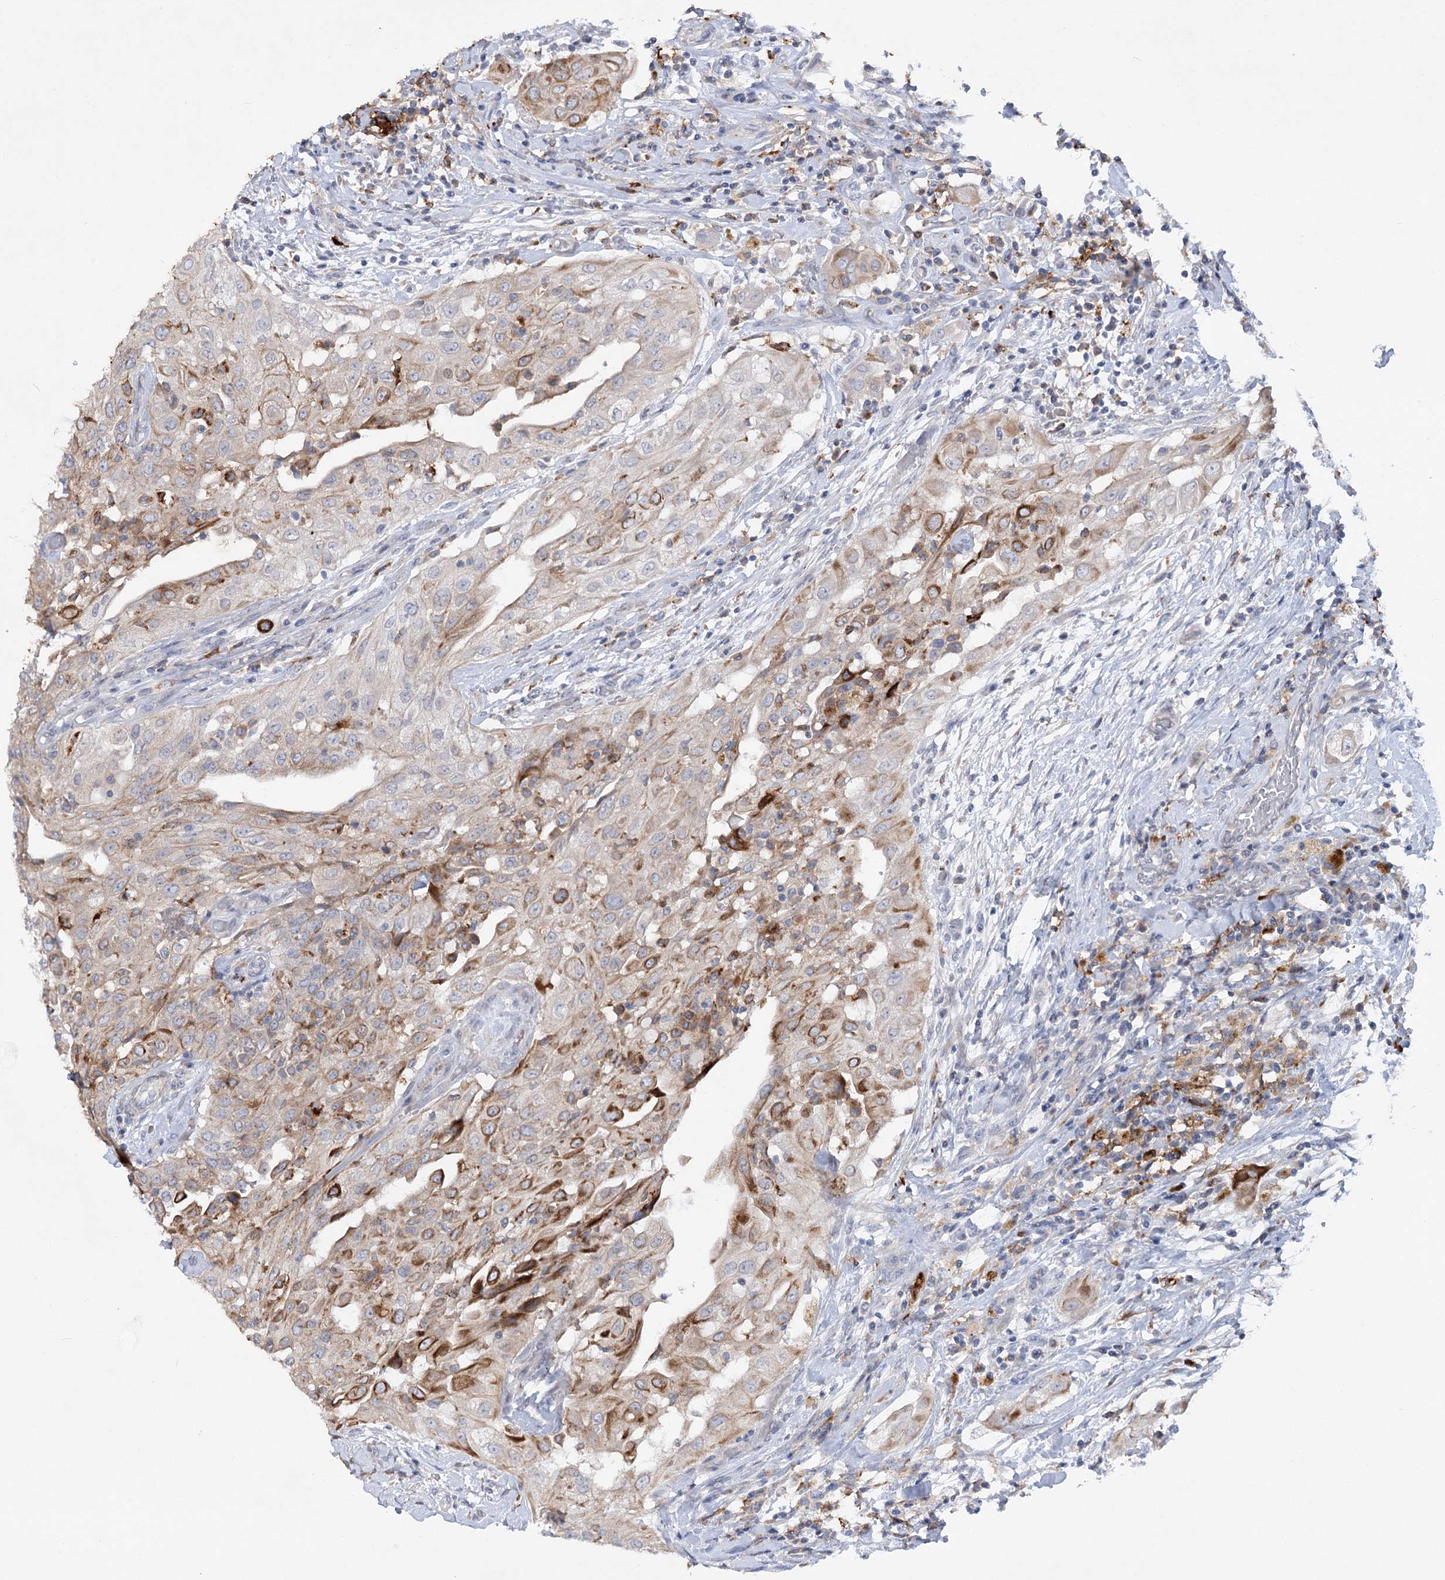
{"staining": {"intensity": "moderate", "quantity": "25%-75%", "location": "cytoplasmic/membranous"}, "tissue": "thyroid cancer", "cell_type": "Tumor cells", "image_type": "cancer", "snomed": [{"axis": "morphology", "description": "Papillary adenocarcinoma, NOS"}, {"axis": "topography", "description": "Thyroid gland"}], "caption": "Thyroid cancer stained with a brown dye displays moderate cytoplasmic/membranous positive positivity in approximately 25%-75% of tumor cells.", "gene": "SCN11A", "patient": {"sex": "female", "age": 59}}